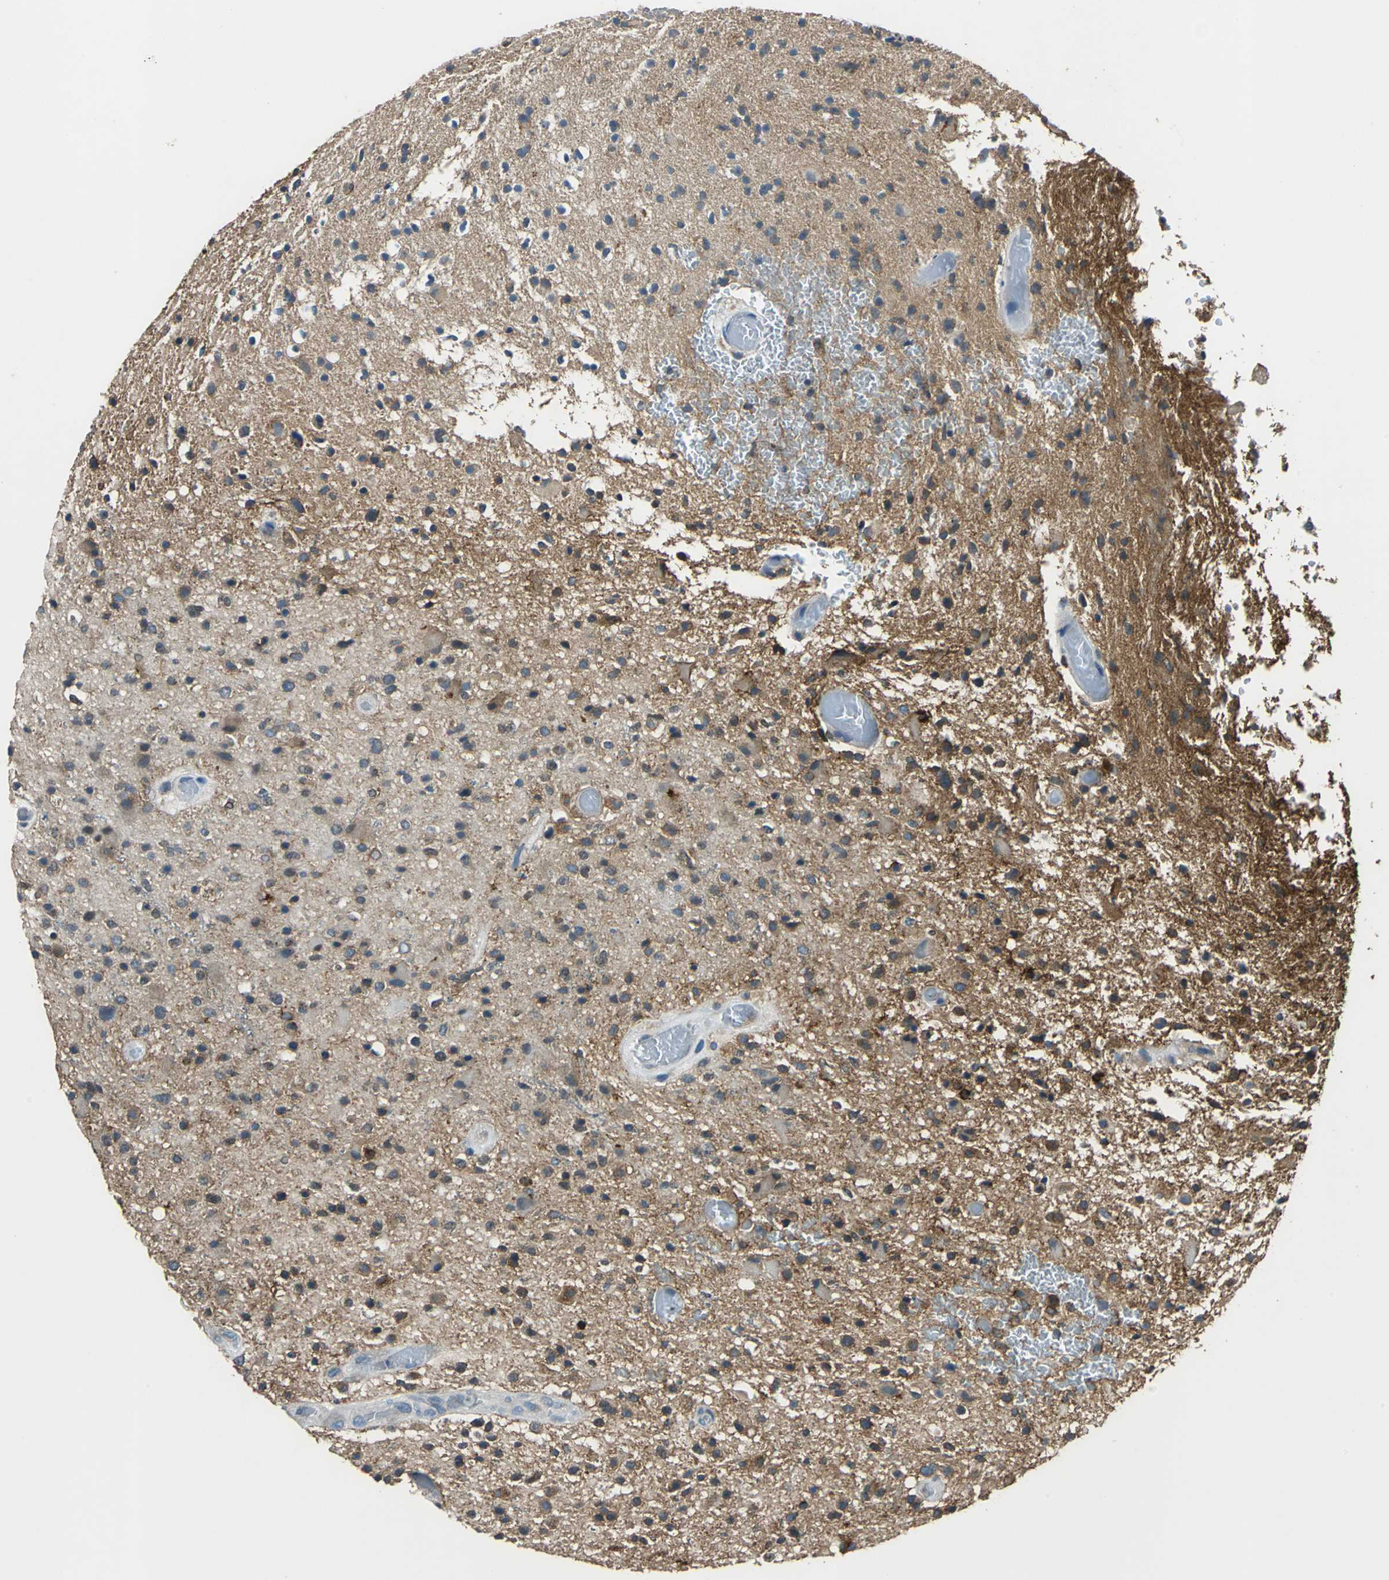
{"staining": {"intensity": "moderate", "quantity": "<25%", "location": "cytoplasmic/membranous"}, "tissue": "glioma", "cell_type": "Tumor cells", "image_type": "cancer", "snomed": [{"axis": "morphology", "description": "Glioma, malignant, High grade"}, {"axis": "topography", "description": "Brain"}], "caption": "This micrograph shows IHC staining of high-grade glioma (malignant), with low moderate cytoplasmic/membranous expression in about <25% of tumor cells.", "gene": "PRKCA", "patient": {"sex": "male", "age": 33}}